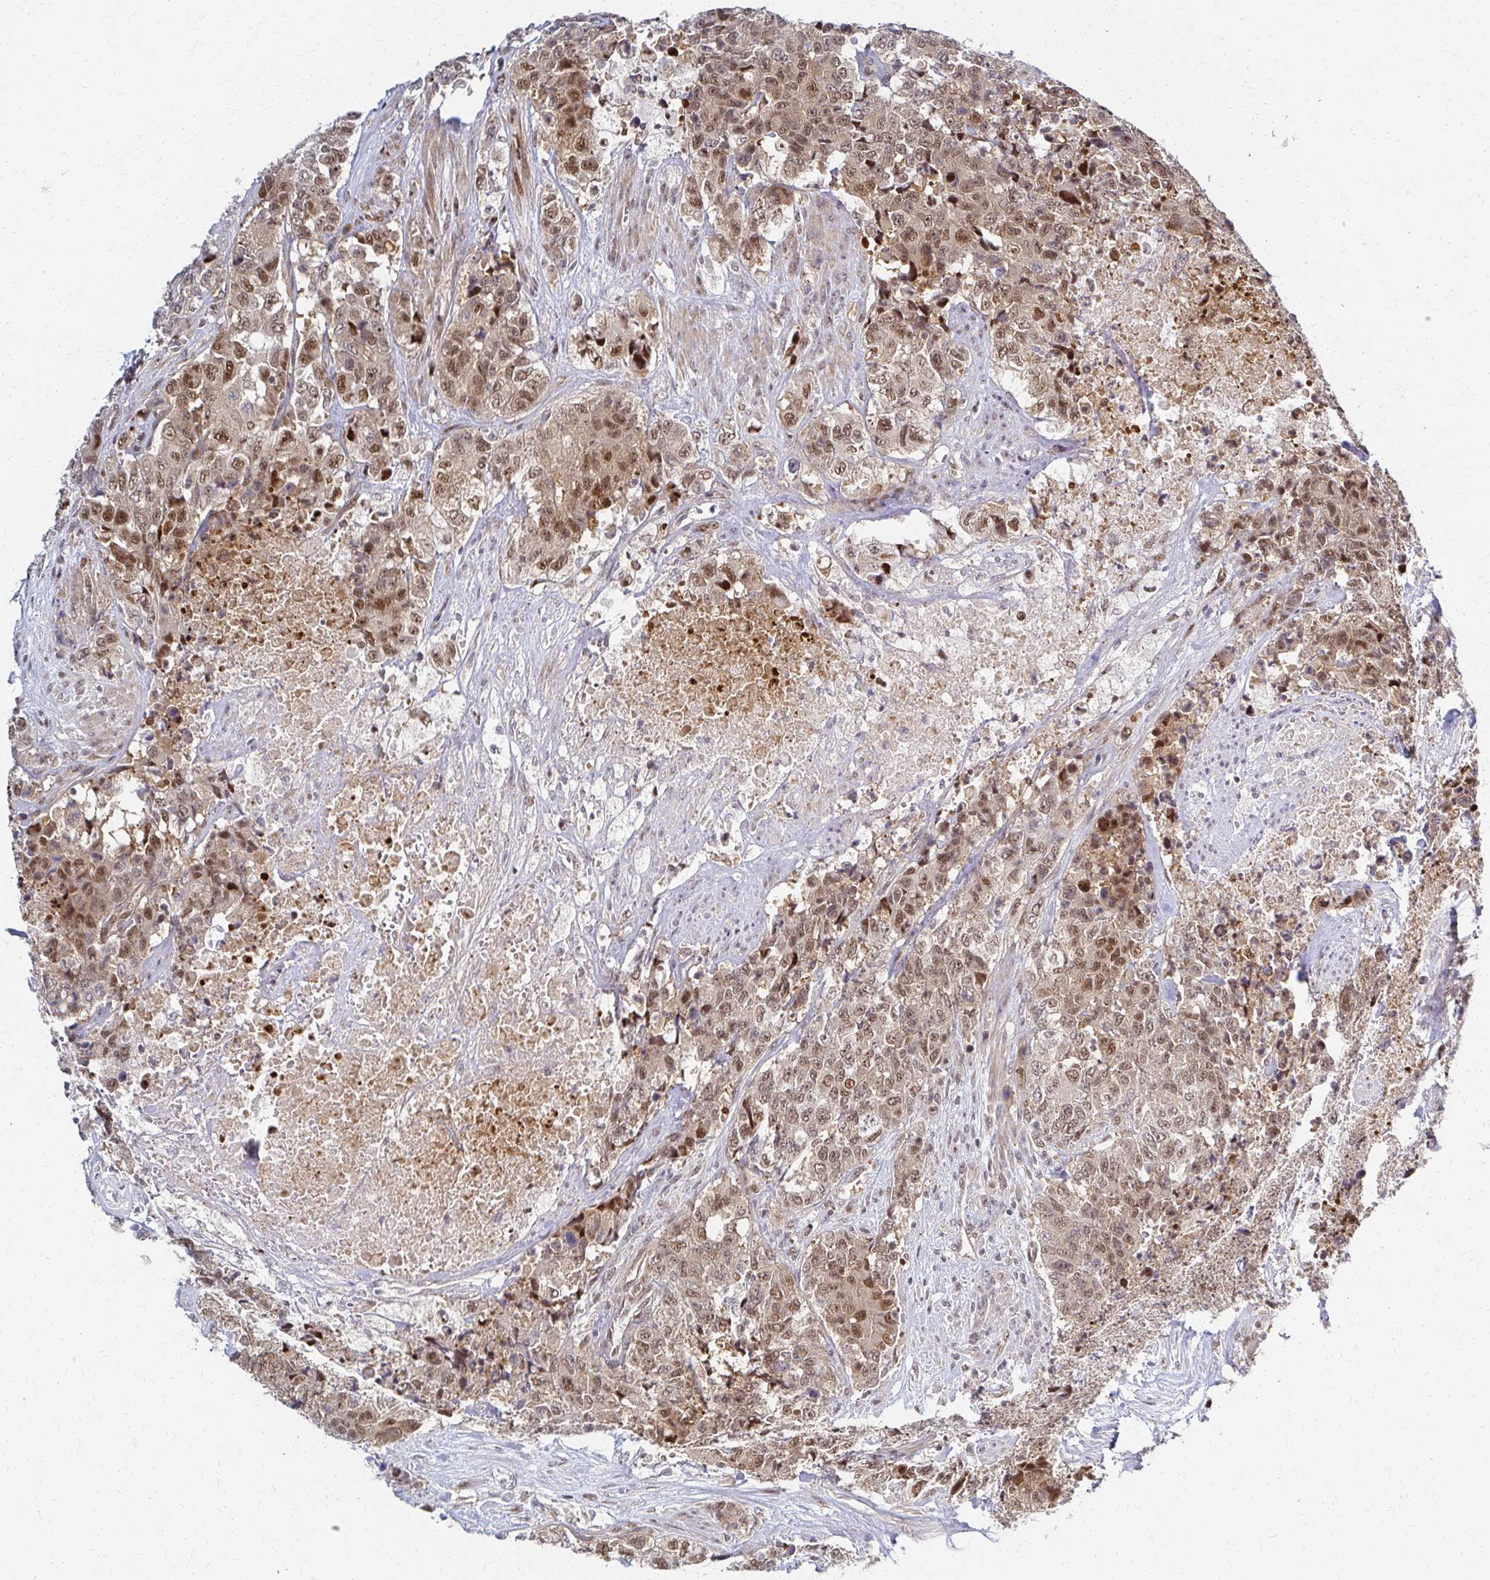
{"staining": {"intensity": "moderate", "quantity": ">75%", "location": "nuclear"}, "tissue": "urothelial cancer", "cell_type": "Tumor cells", "image_type": "cancer", "snomed": [{"axis": "morphology", "description": "Urothelial carcinoma, High grade"}, {"axis": "topography", "description": "Urinary bladder"}], "caption": "A medium amount of moderate nuclear expression is appreciated in about >75% of tumor cells in urothelial cancer tissue.", "gene": "PSMD7", "patient": {"sex": "female", "age": 78}}